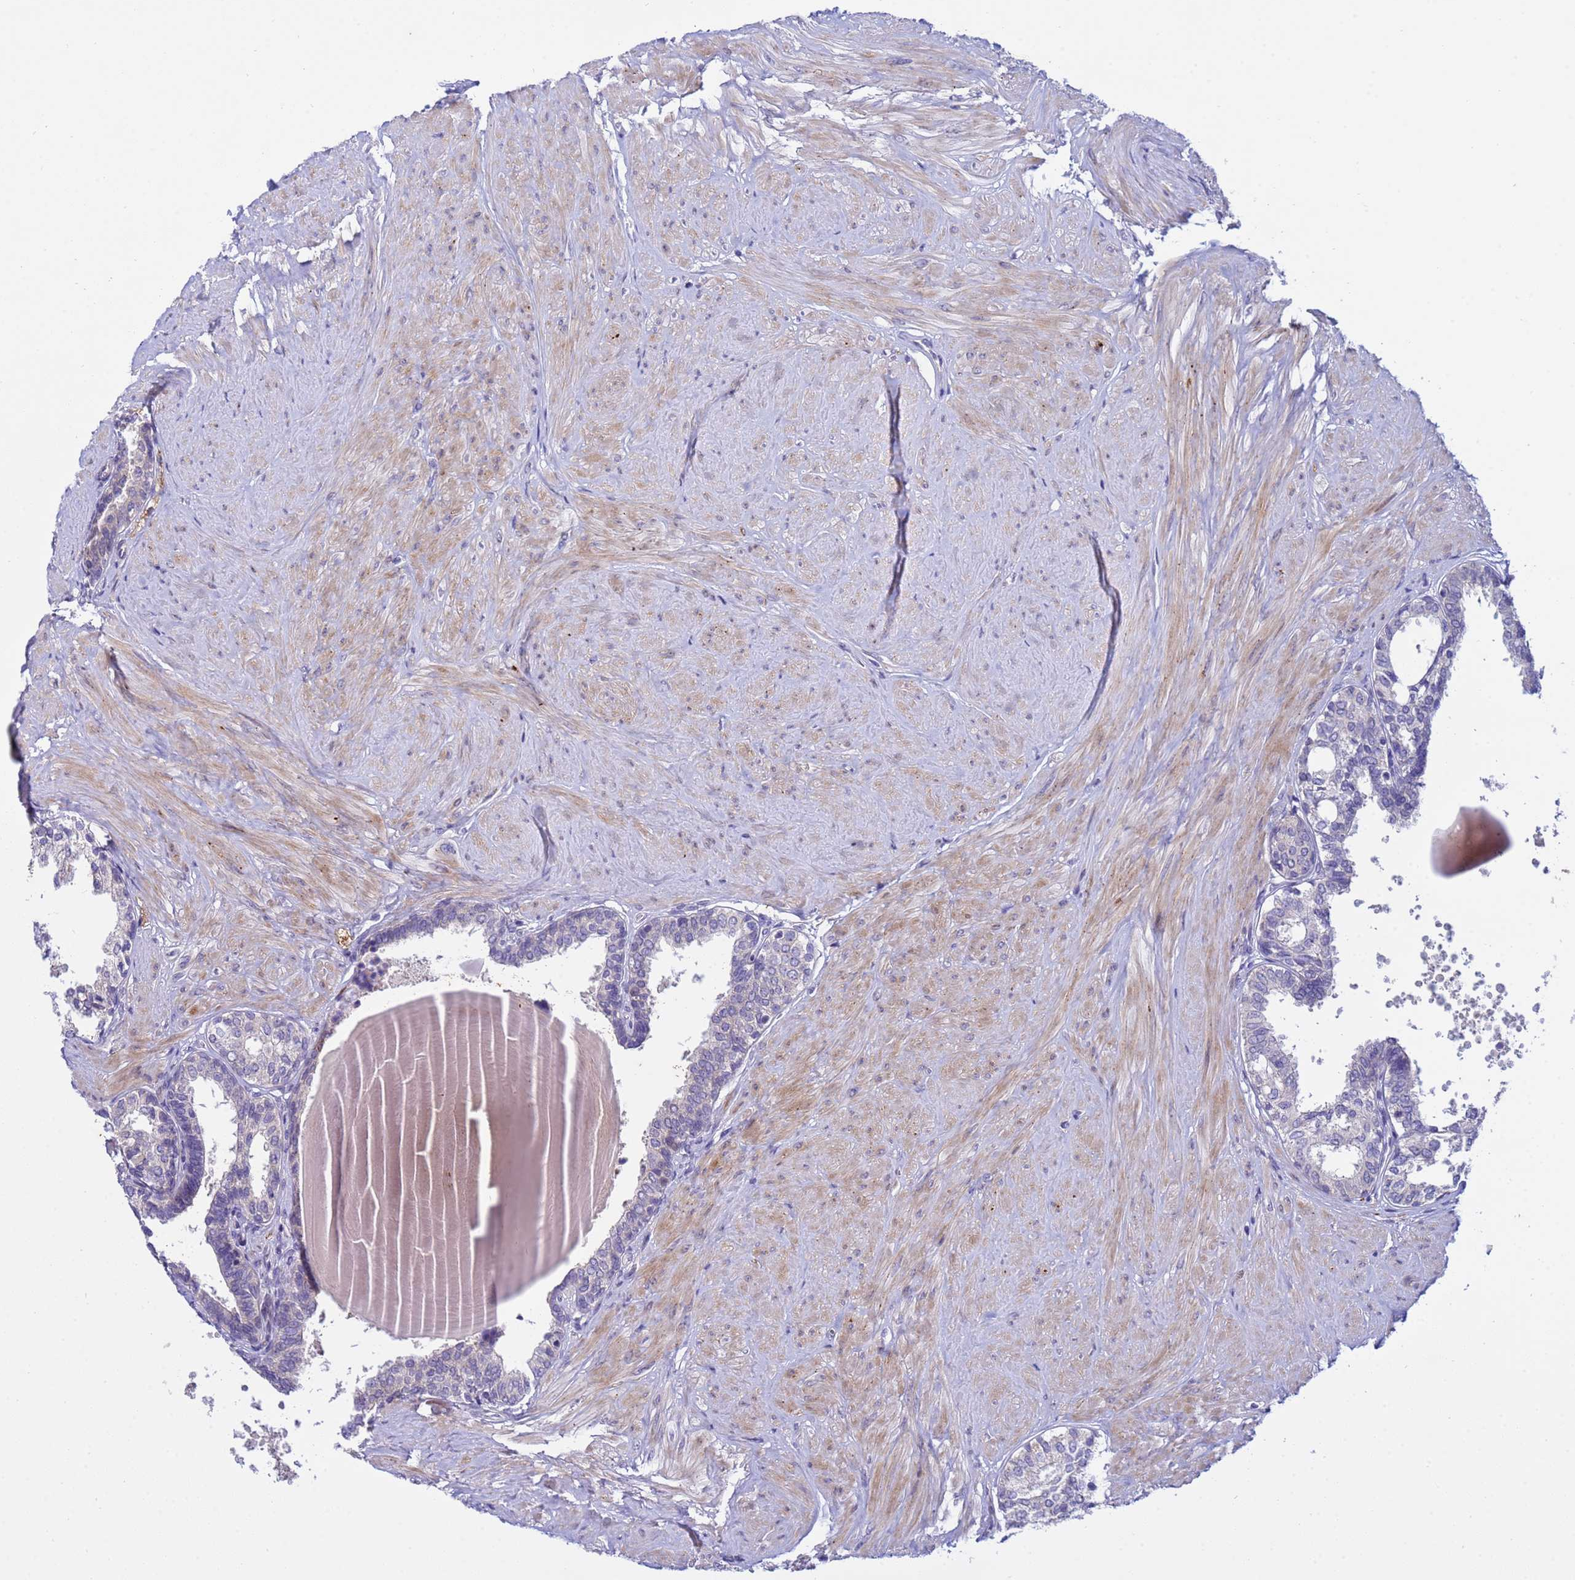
{"staining": {"intensity": "moderate", "quantity": "<25%", "location": "cytoplasmic/membranous"}, "tissue": "prostate", "cell_type": "Glandular cells", "image_type": "normal", "snomed": [{"axis": "morphology", "description": "Normal tissue, NOS"}, {"axis": "topography", "description": "Prostate"}], "caption": "Moderate cytoplasmic/membranous expression for a protein is seen in about <25% of glandular cells of unremarkable prostate using immunohistochemistry.", "gene": "IGSF11", "patient": {"sex": "male", "age": 48}}